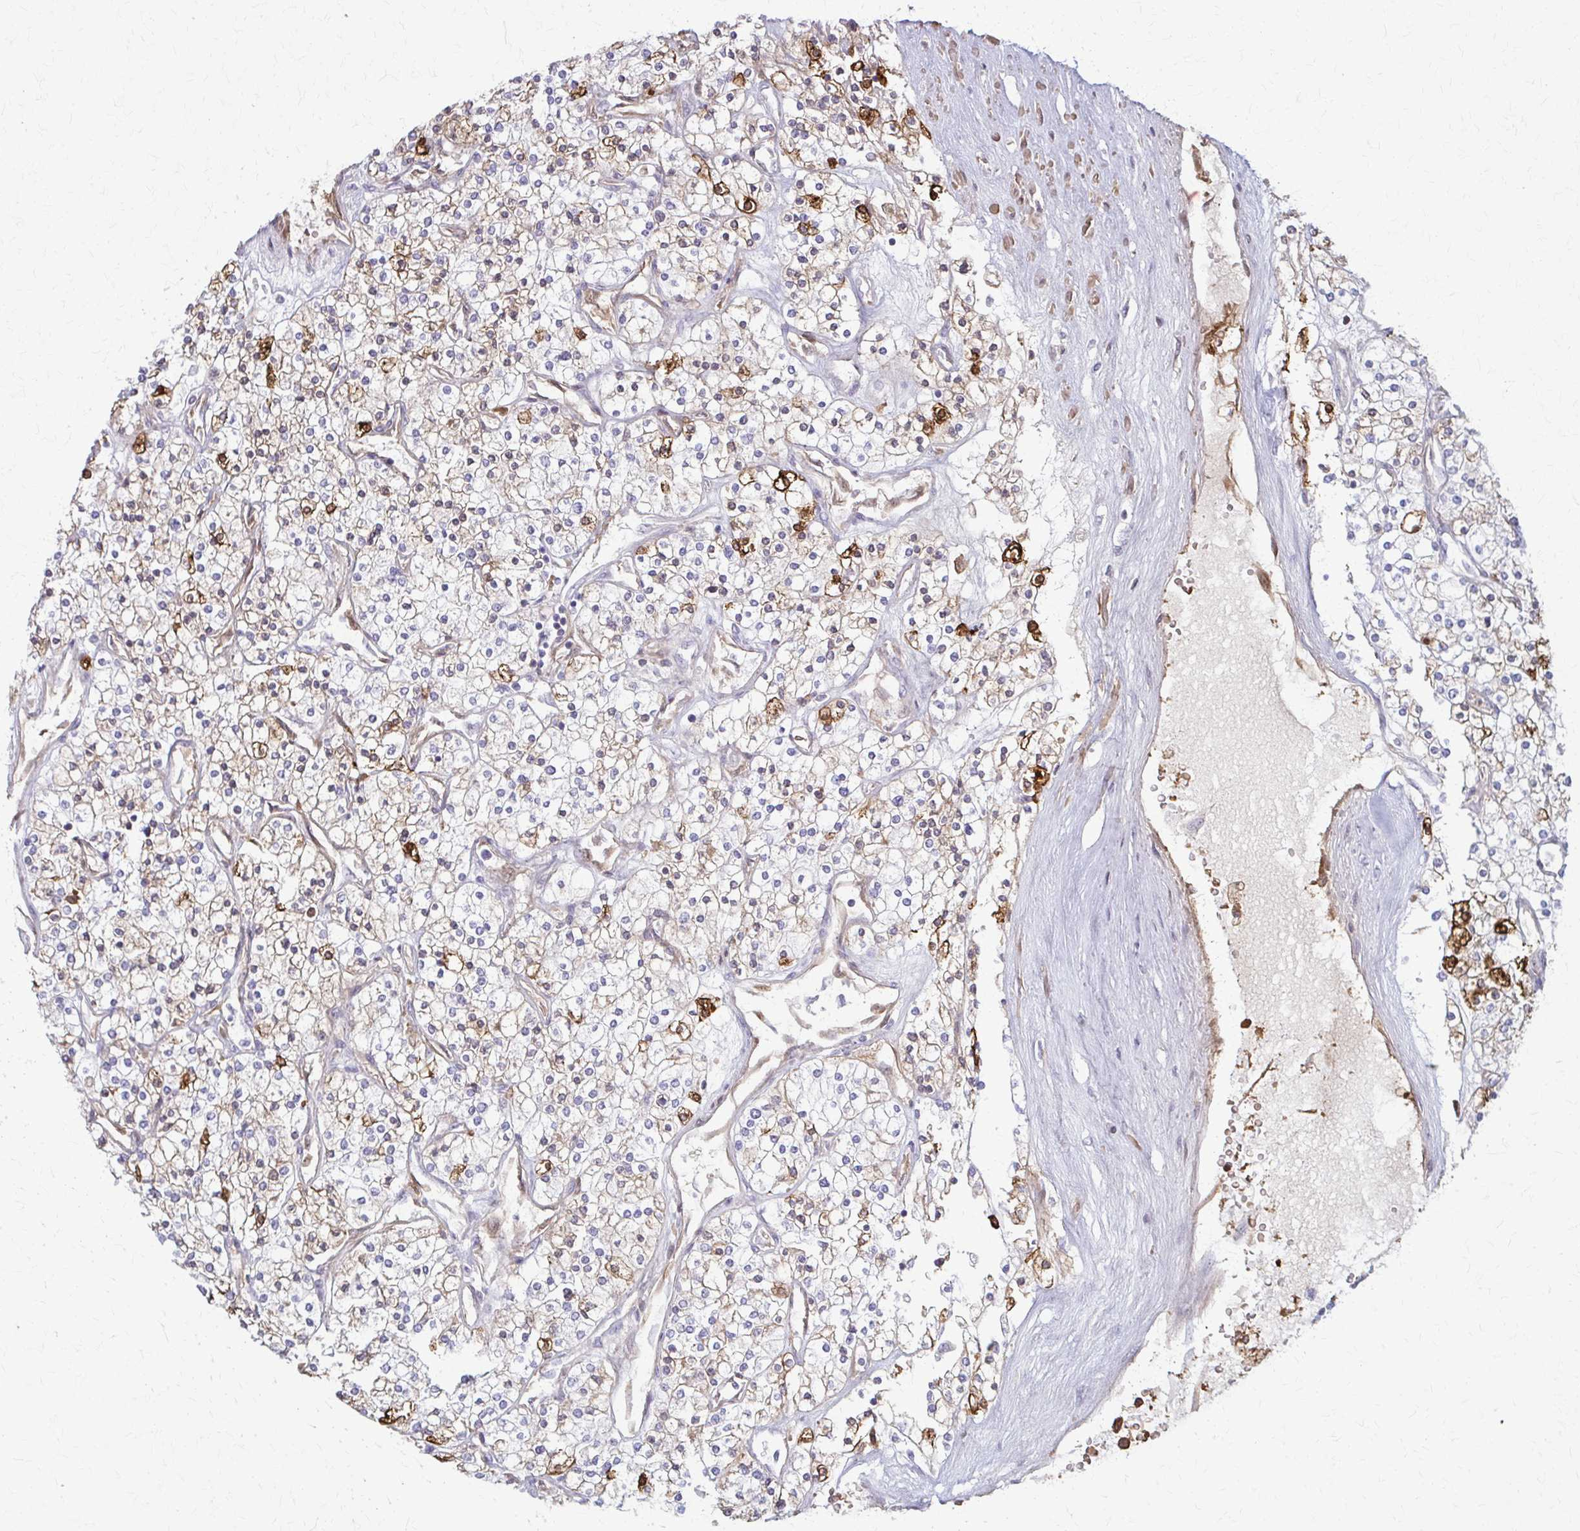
{"staining": {"intensity": "moderate", "quantity": "25%-75%", "location": "cytoplasmic/membranous"}, "tissue": "renal cancer", "cell_type": "Tumor cells", "image_type": "cancer", "snomed": [{"axis": "morphology", "description": "Adenocarcinoma, NOS"}, {"axis": "topography", "description": "Kidney"}], "caption": "Immunohistochemistry micrograph of human renal adenocarcinoma stained for a protein (brown), which exhibits medium levels of moderate cytoplasmic/membranous positivity in approximately 25%-75% of tumor cells.", "gene": "LDLRAP1", "patient": {"sex": "male", "age": 80}}